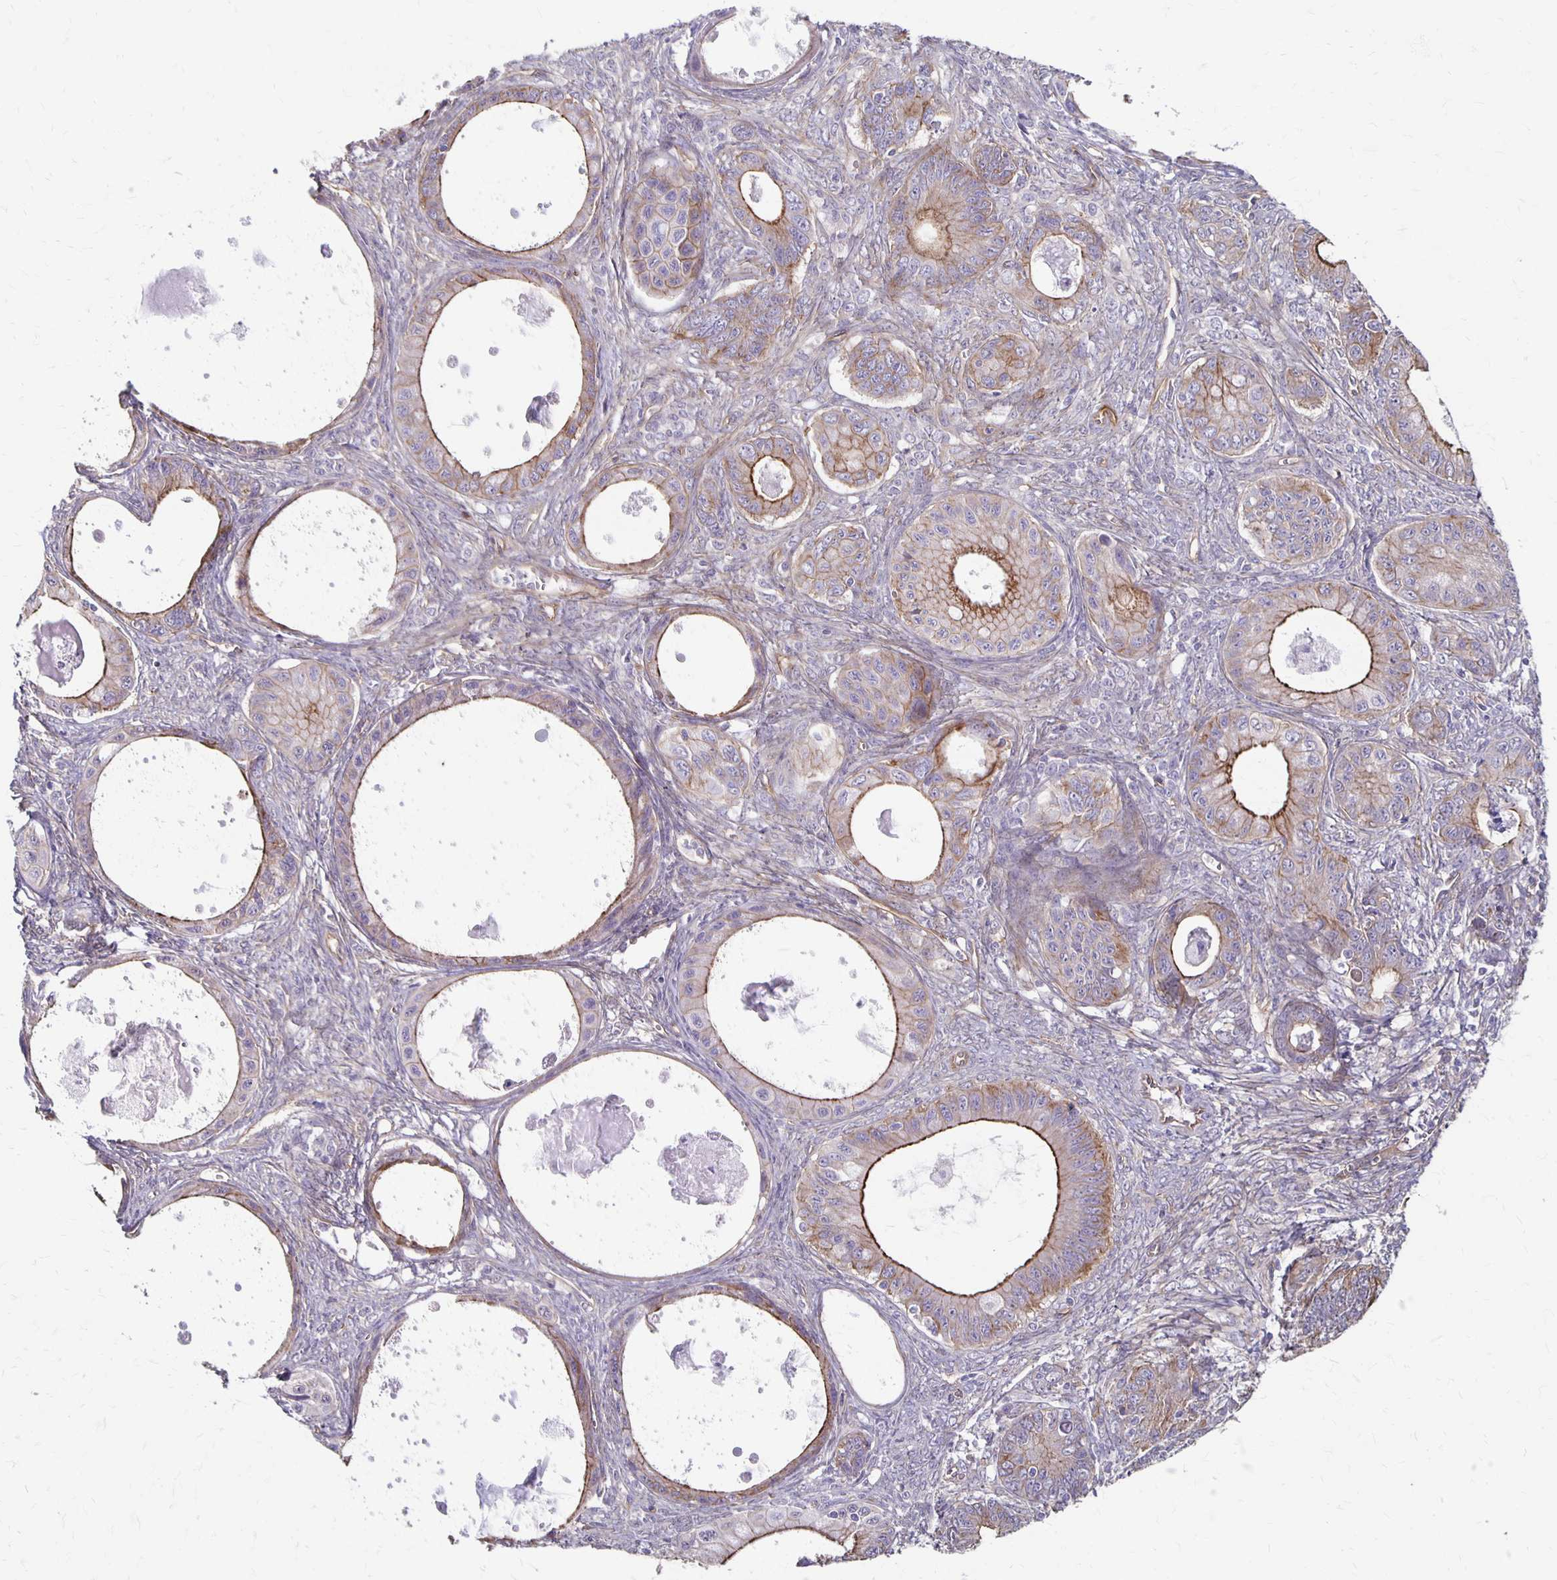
{"staining": {"intensity": "moderate", "quantity": "25%-75%", "location": "cytoplasmic/membranous"}, "tissue": "ovarian cancer", "cell_type": "Tumor cells", "image_type": "cancer", "snomed": [{"axis": "morphology", "description": "Cystadenocarcinoma, mucinous, NOS"}, {"axis": "topography", "description": "Ovary"}], "caption": "IHC photomicrograph of neoplastic tissue: human ovarian mucinous cystadenocarcinoma stained using immunohistochemistry (IHC) shows medium levels of moderate protein expression localized specifically in the cytoplasmic/membranous of tumor cells, appearing as a cytoplasmic/membranous brown color.", "gene": "PPP1R3E", "patient": {"sex": "female", "age": 64}}